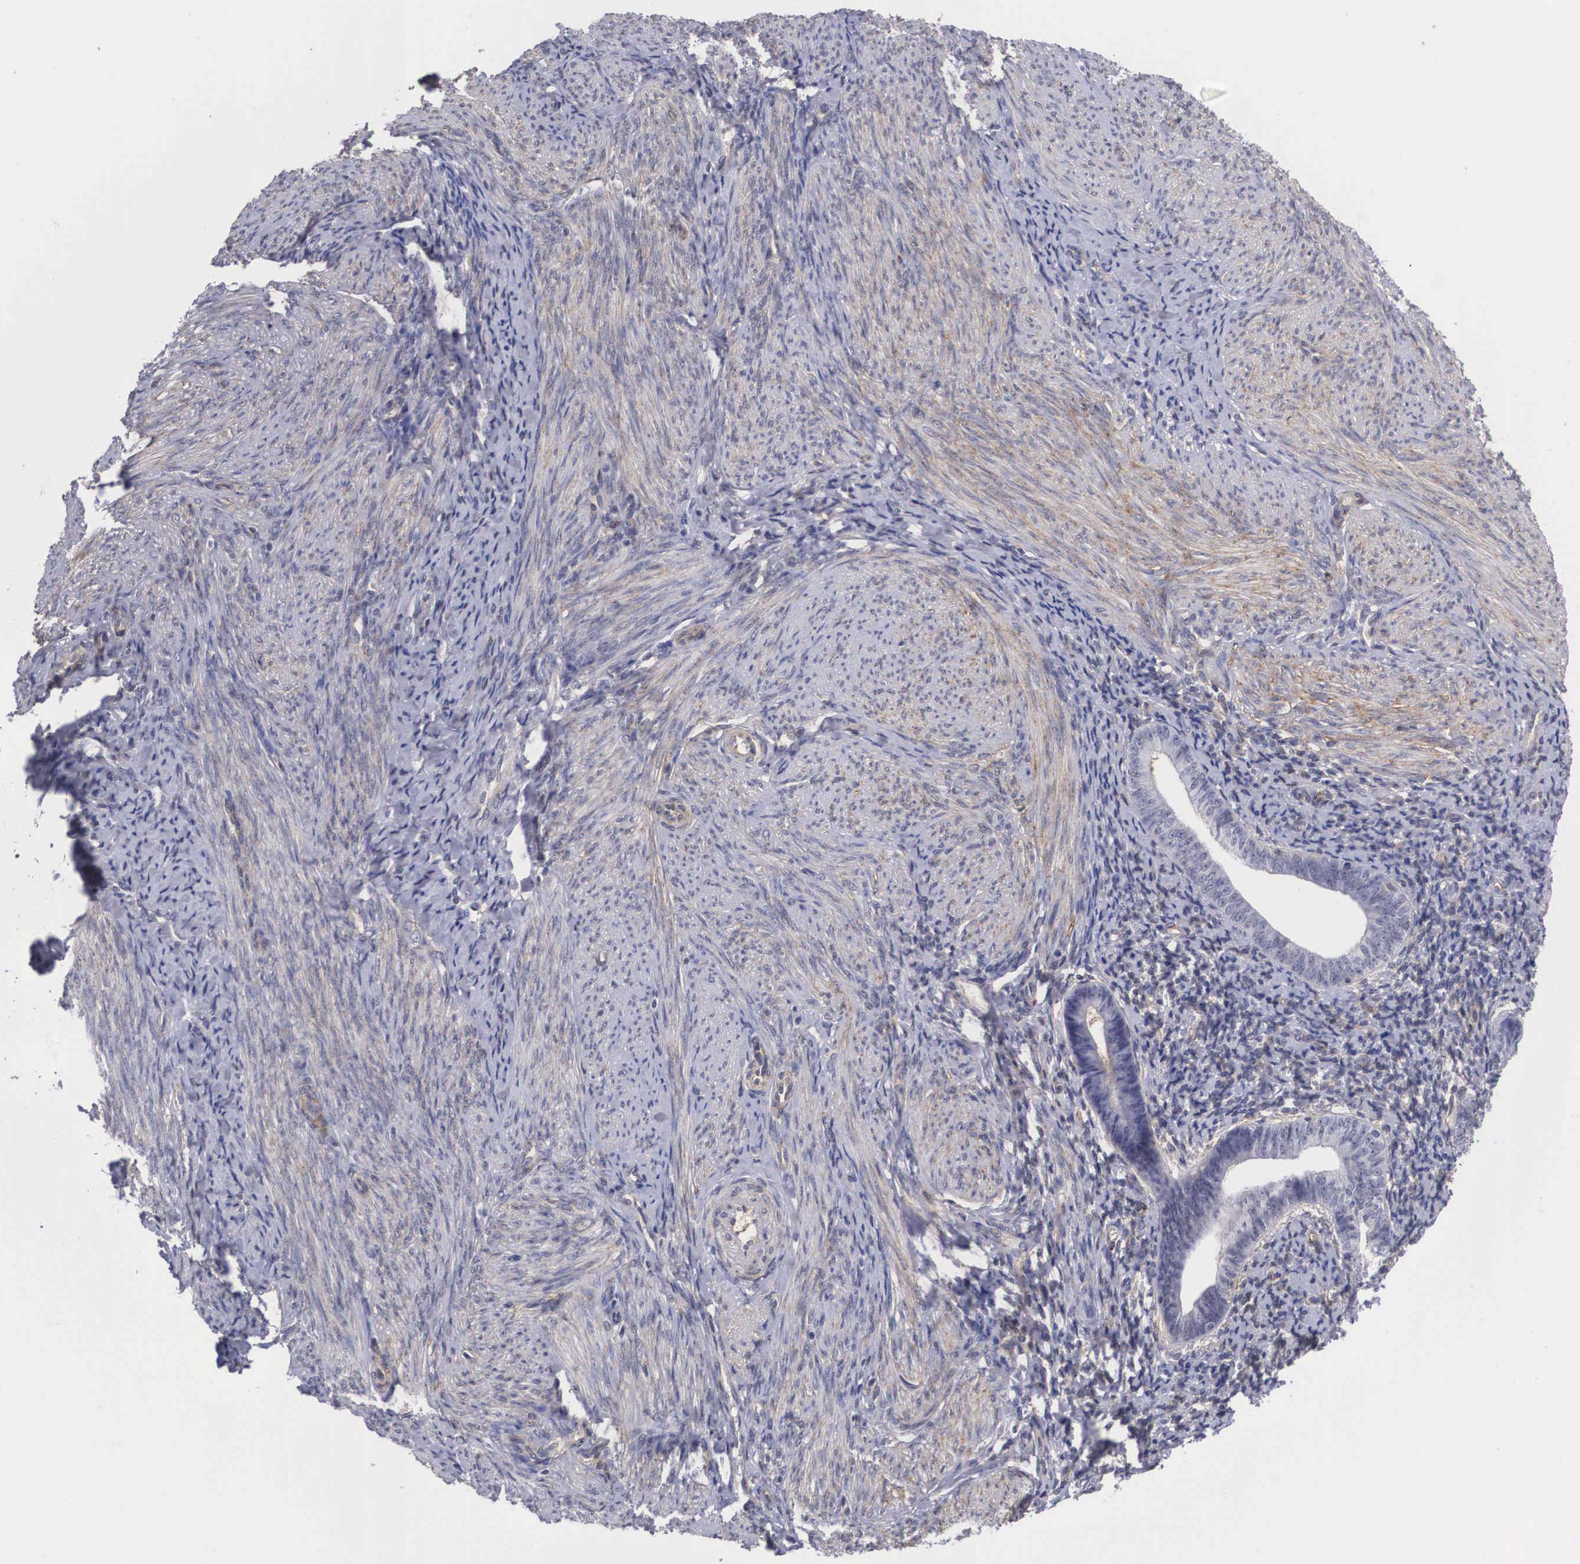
{"staining": {"intensity": "negative", "quantity": "none", "location": "none"}, "tissue": "endometrial cancer", "cell_type": "Tumor cells", "image_type": "cancer", "snomed": [{"axis": "morphology", "description": "Adenocarcinoma, NOS"}, {"axis": "topography", "description": "Endometrium"}], "caption": "This is an IHC image of endometrial cancer (adenocarcinoma). There is no staining in tumor cells.", "gene": "NR4A2", "patient": {"sex": "female", "age": 63}}